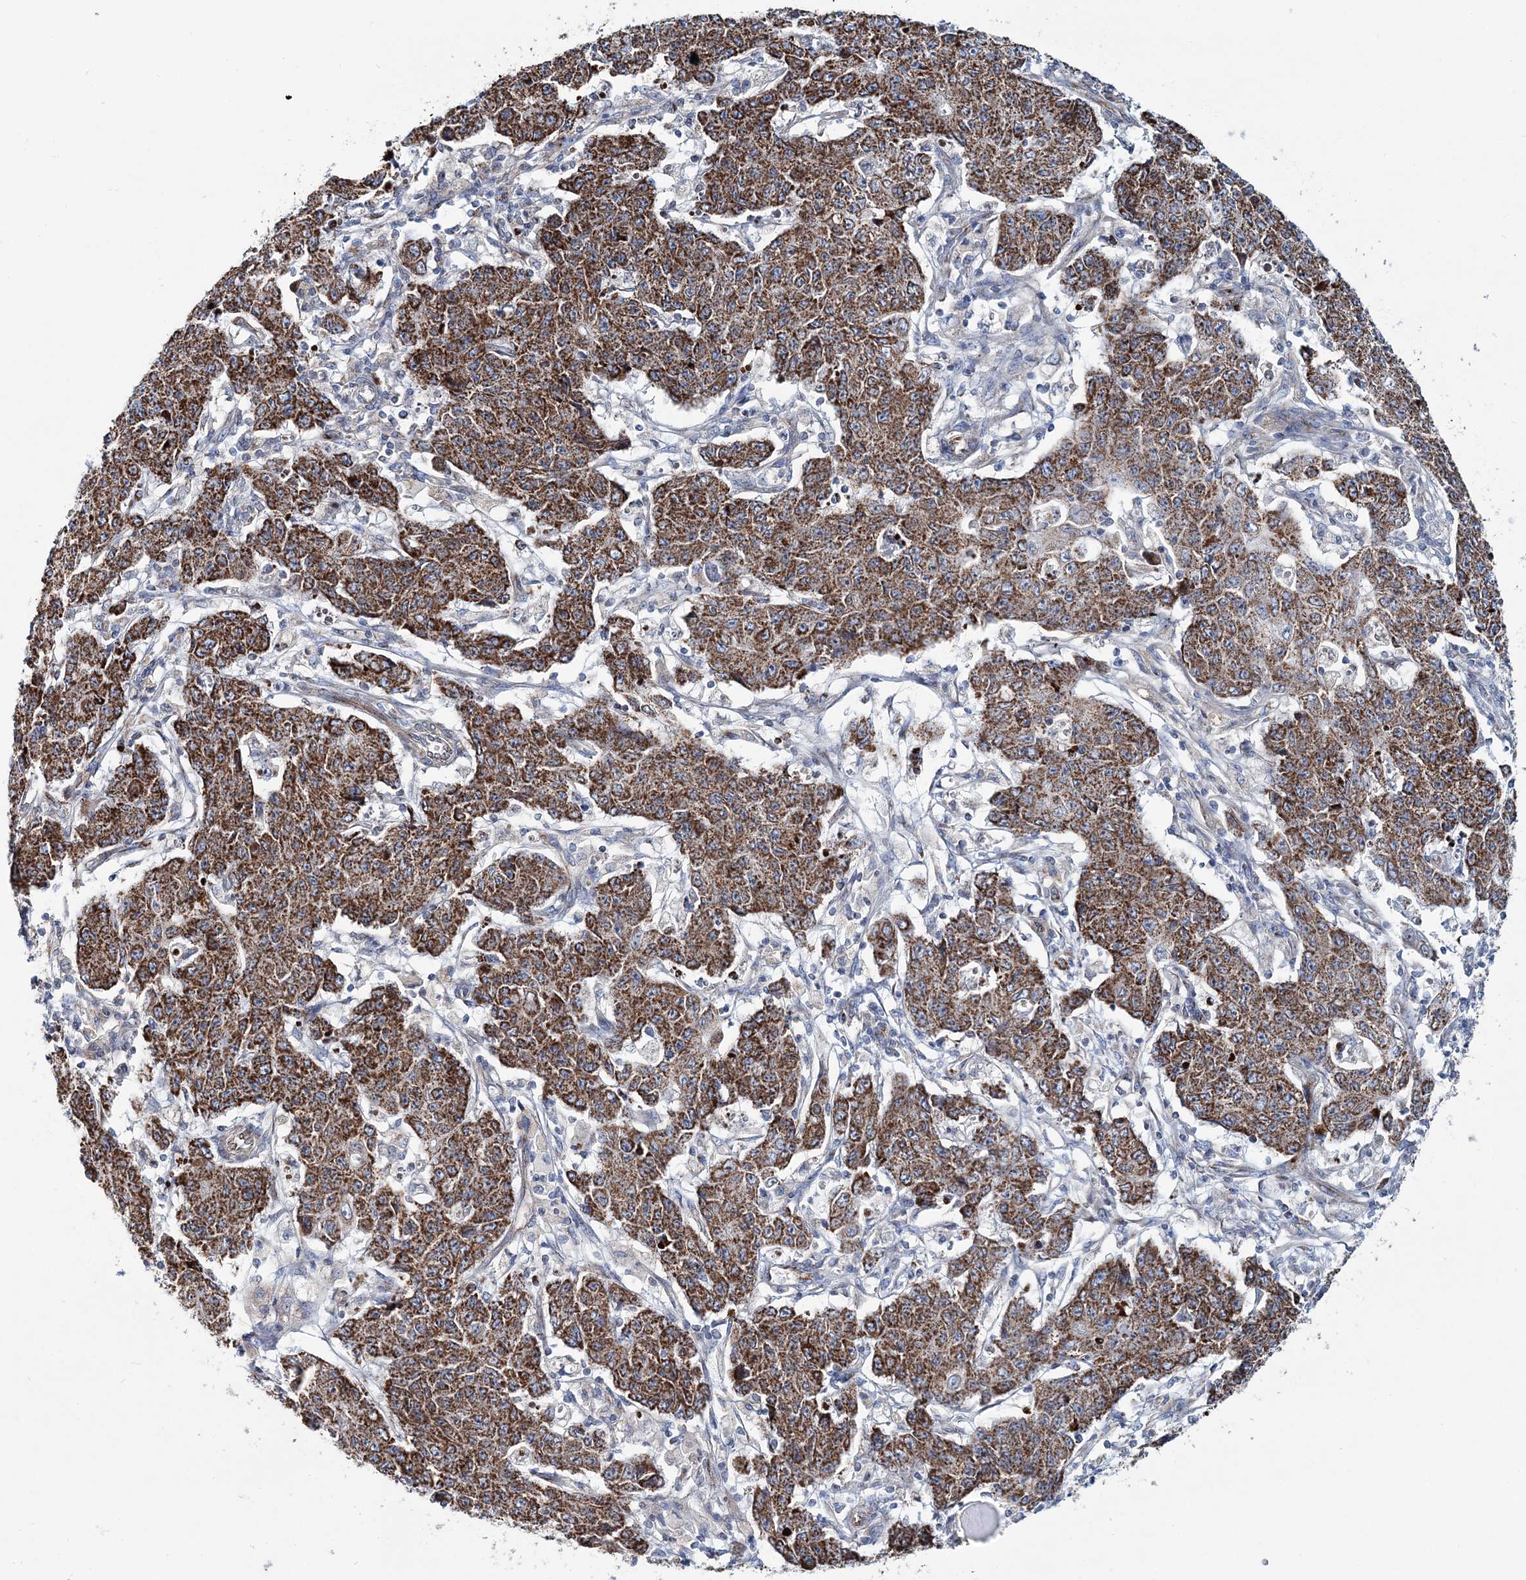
{"staining": {"intensity": "strong", "quantity": ">75%", "location": "cytoplasmic/membranous"}, "tissue": "ovarian cancer", "cell_type": "Tumor cells", "image_type": "cancer", "snomed": [{"axis": "morphology", "description": "Carcinoma, endometroid"}, {"axis": "topography", "description": "Ovary"}], "caption": "Immunohistochemistry of human ovarian cancer (endometroid carcinoma) shows high levels of strong cytoplasmic/membranous staining in about >75% of tumor cells.", "gene": "ARHGAP6", "patient": {"sex": "female", "age": 42}}